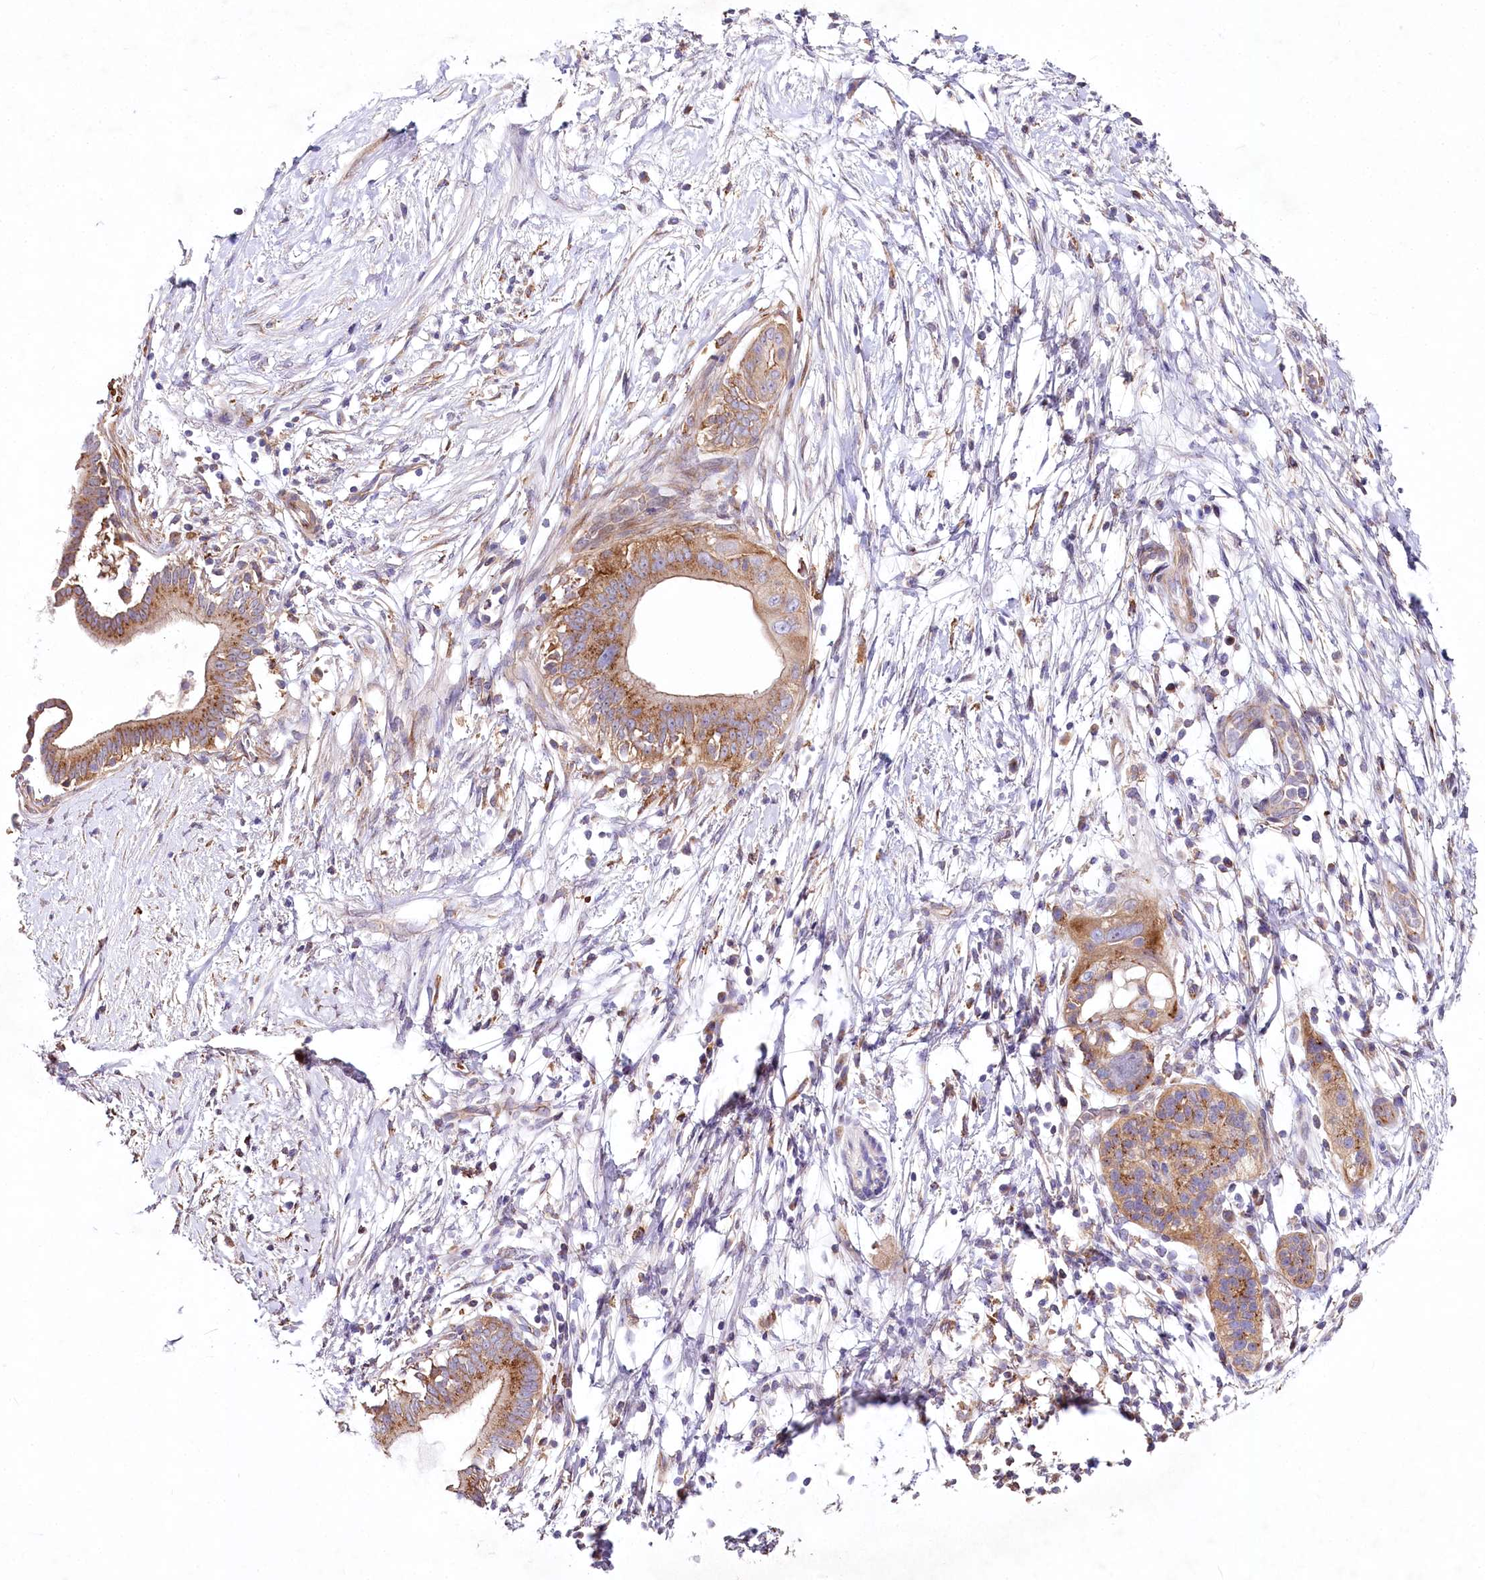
{"staining": {"intensity": "moderate", "quantity": ">75%", "location": "cytoplasmic/membranous"}, "tissue": "pancreatic cancer", "cell_type": "Tumor cells", "image_type": "cancer", "snomed": [{"axis": "morphology", "description": "Adenocarcinoma, NOS"}, {"axis": "topography", "description": "Pancreas"}], "caption": "Protein expression analysis of pancreatic adenocarcinoma reveals moderate cytoplasmic/membranous staining in about >75% of tumor cells. (Stains: DAB (3,3'-diaminobenzidine) in brown, nuclei in blue, Microscopy: brightfield microscopy at high magnification).", "gene": "STX6", "patient": {"sex": "male", "age": 68}}